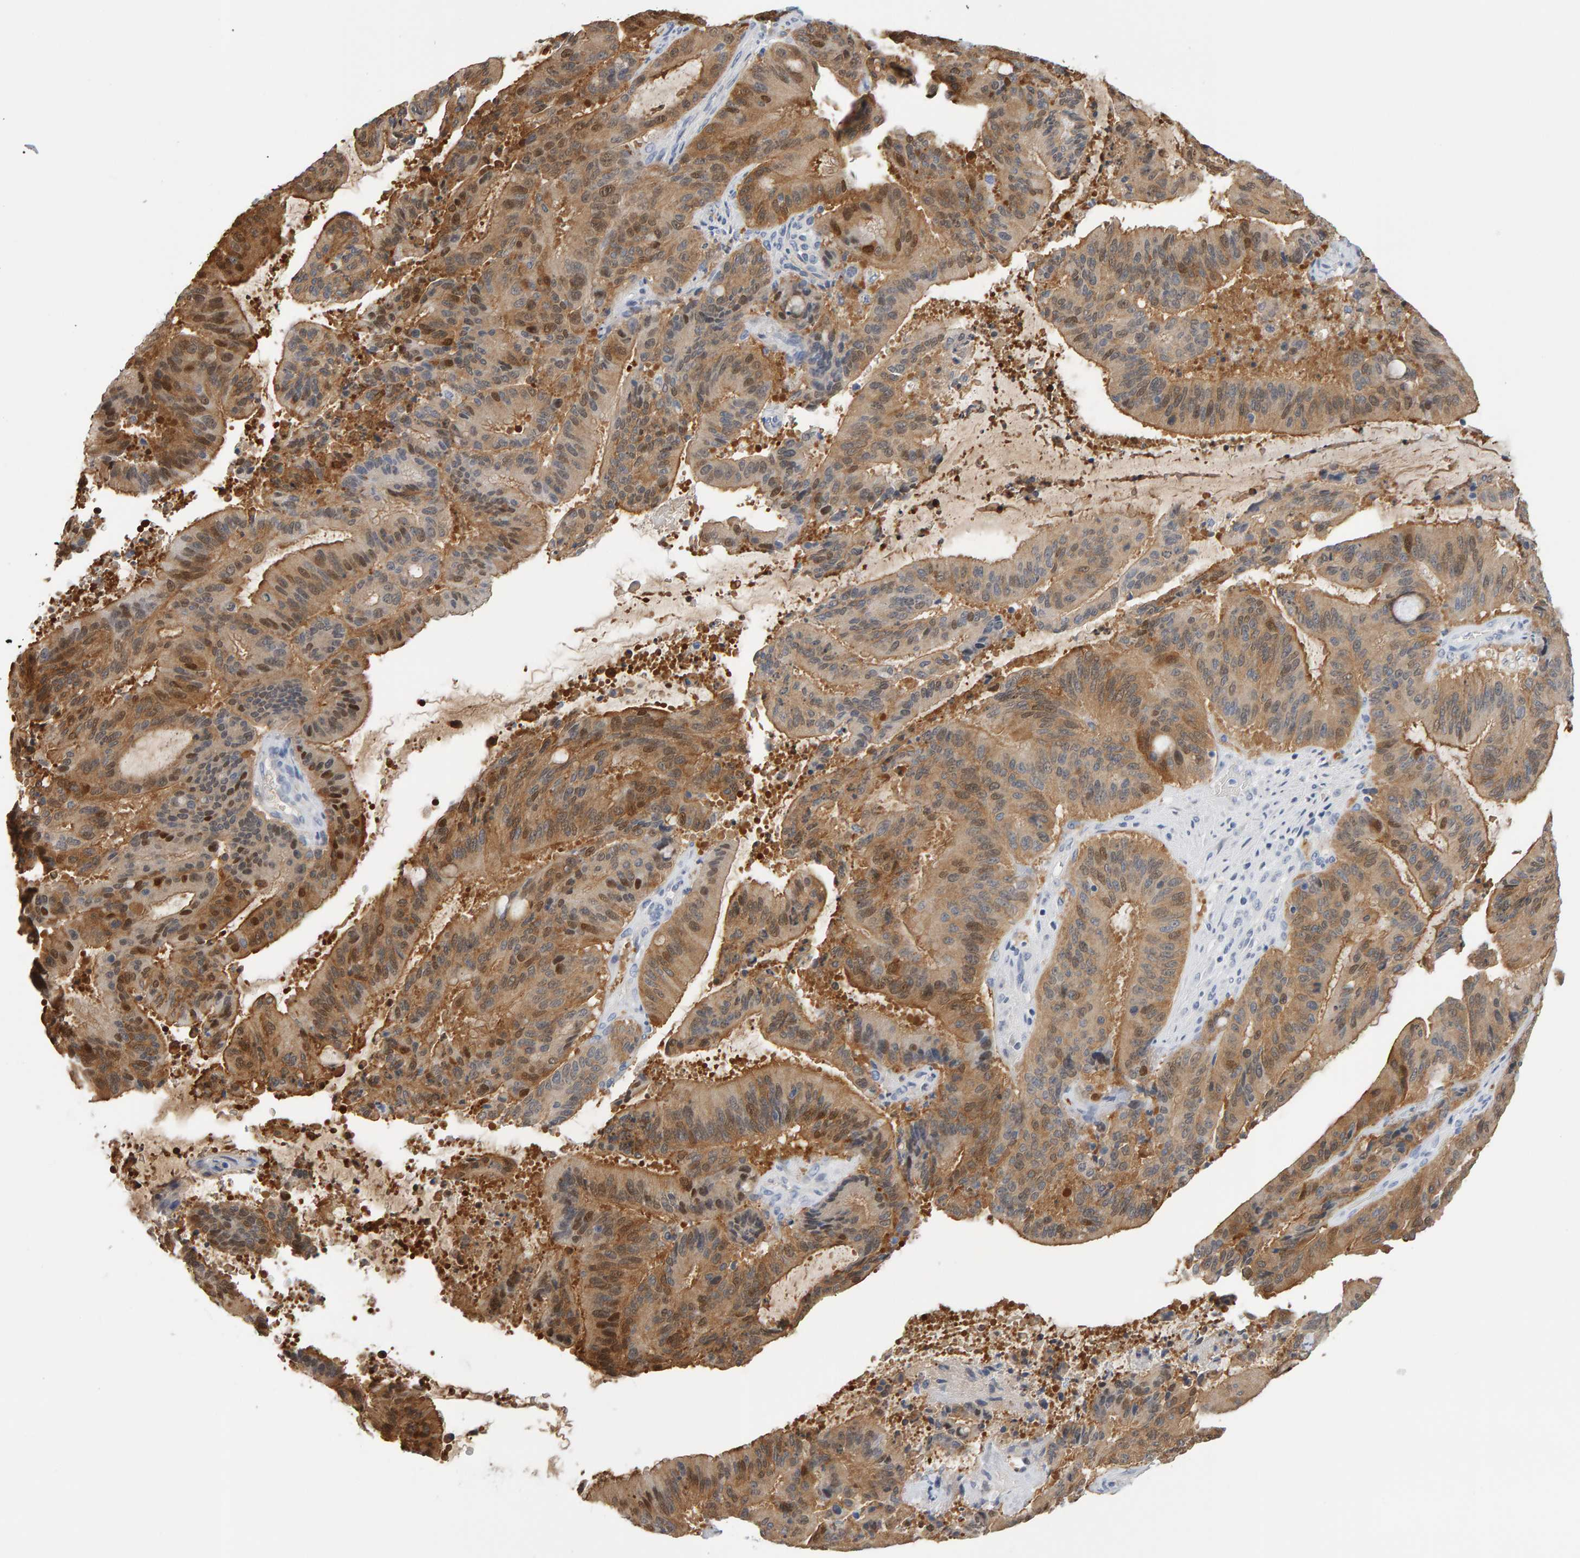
{"staining": {"intensity": "moderate", "quantity": ">75%", "location": "cytoplasmic/membranous,nuclear"}, "tissue": "liver cancer", "cell_type": "Tumor cells", "image_type": "cancer", "snomed": [{"axis": "morphology", "description": "Normal tissue, NOS"}, {"axis": "morphology", "description": "Cholangiocarcinoma"}, {"axis": "topography", "description": "Liver"}, {"axis": "topography", "description": "Peripheral nerve tissue"}], "caption": "Protein expression by immunohistochemistry exhibits moderate cytoplasmic/membranous and nuclear expression in approximately >75% of tumor cells in cholangiocarcinoma (liver). (brown staining indicates protein expression, while blue staining denotes nuclei).", "gene": "CTH", "patient": {"sex": "female", "age": 73}}